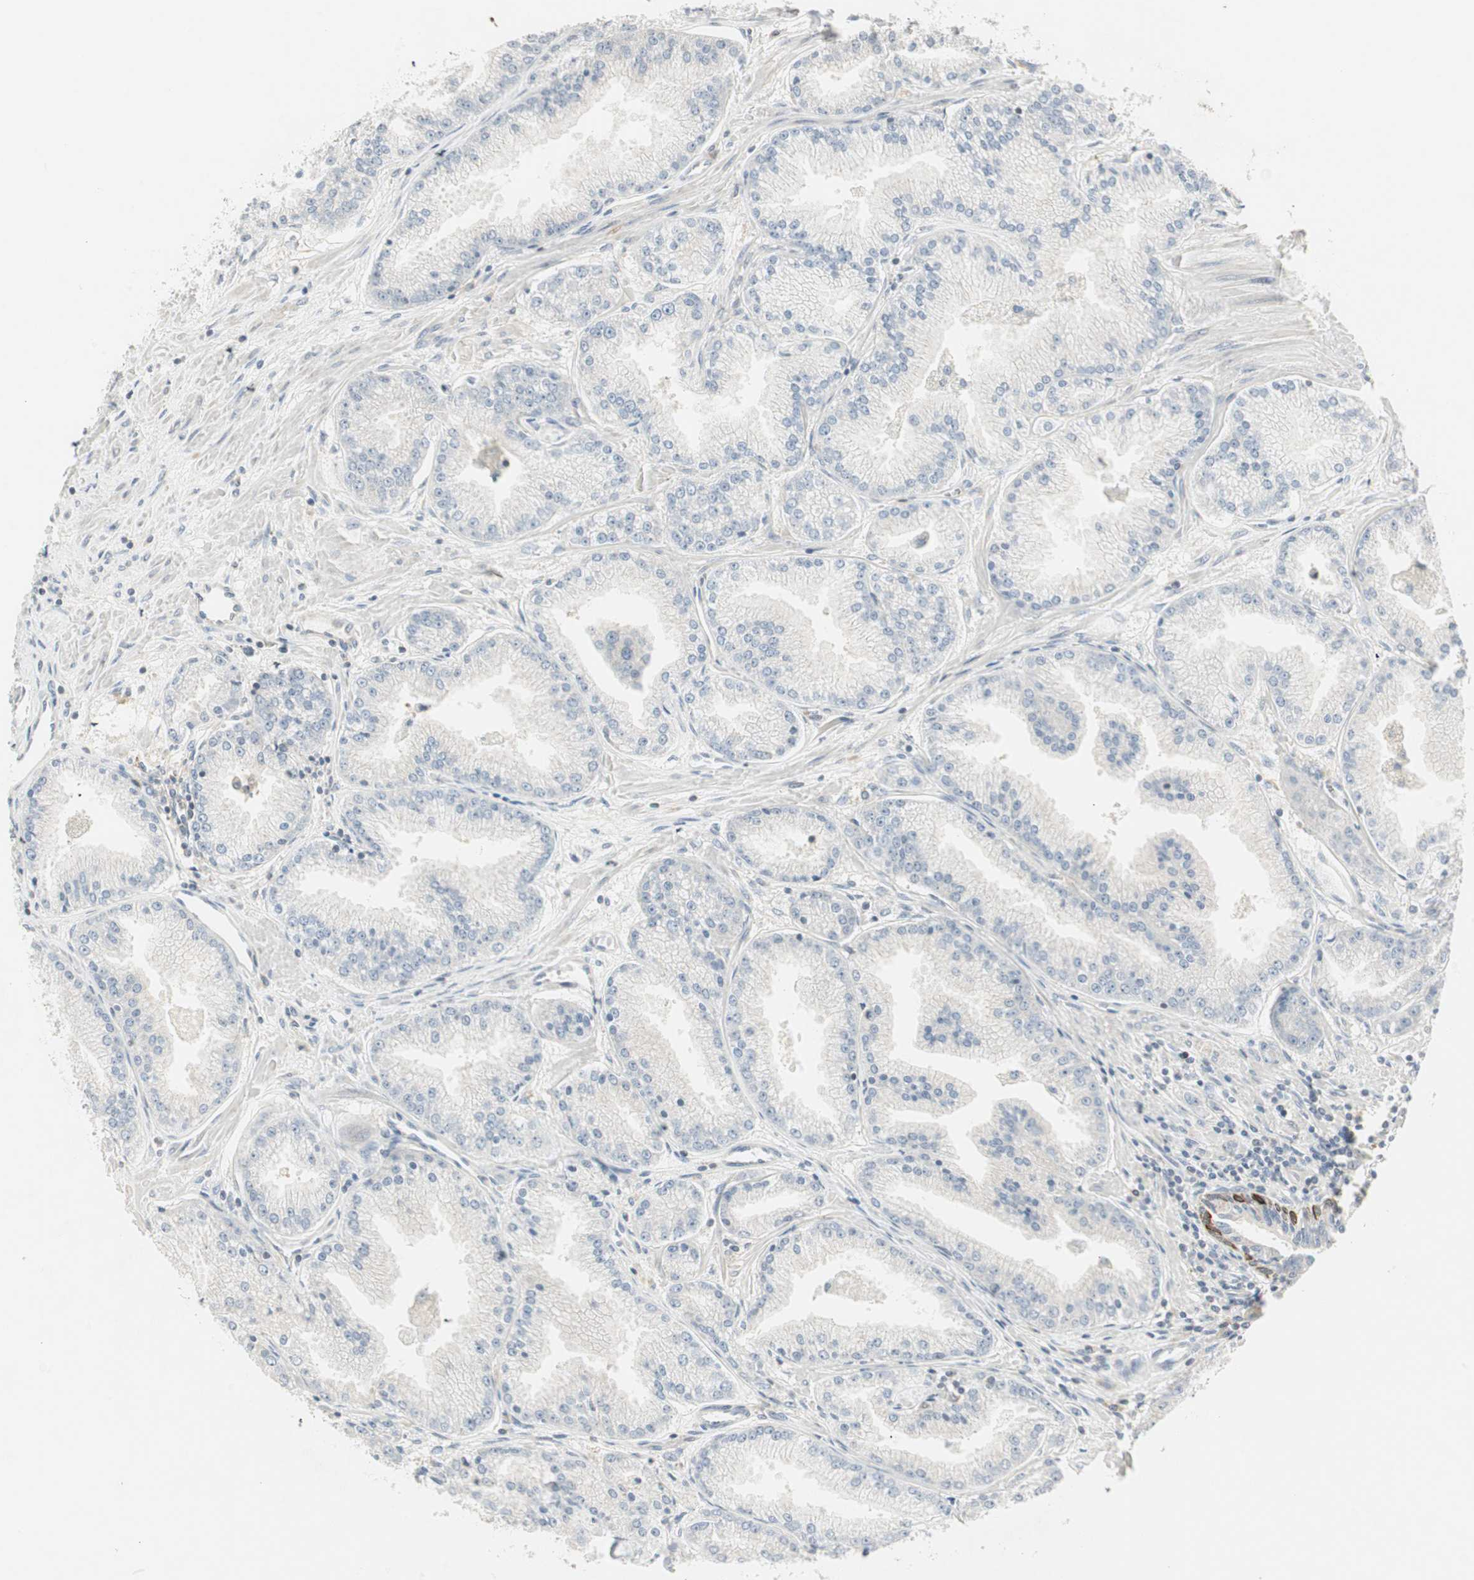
{"staining": {"intensity": "negative", "quantity": "none", "location": "none"}, "tissue": "prostate cancer", "cell_type": "Tumor cells", "image_type": "cancer", "snomed": [{"axis": "morphology", "description": "Adenocarcinoma, High grade"}, {"axis": "topography", "description": "Prostate"}], "caption": "Prostate cancer stained for a protein using immunohistochemistry shows no staining tumor cells.", "gene": "ZFP36", "patient": {"sex": "male", "age": 61}}